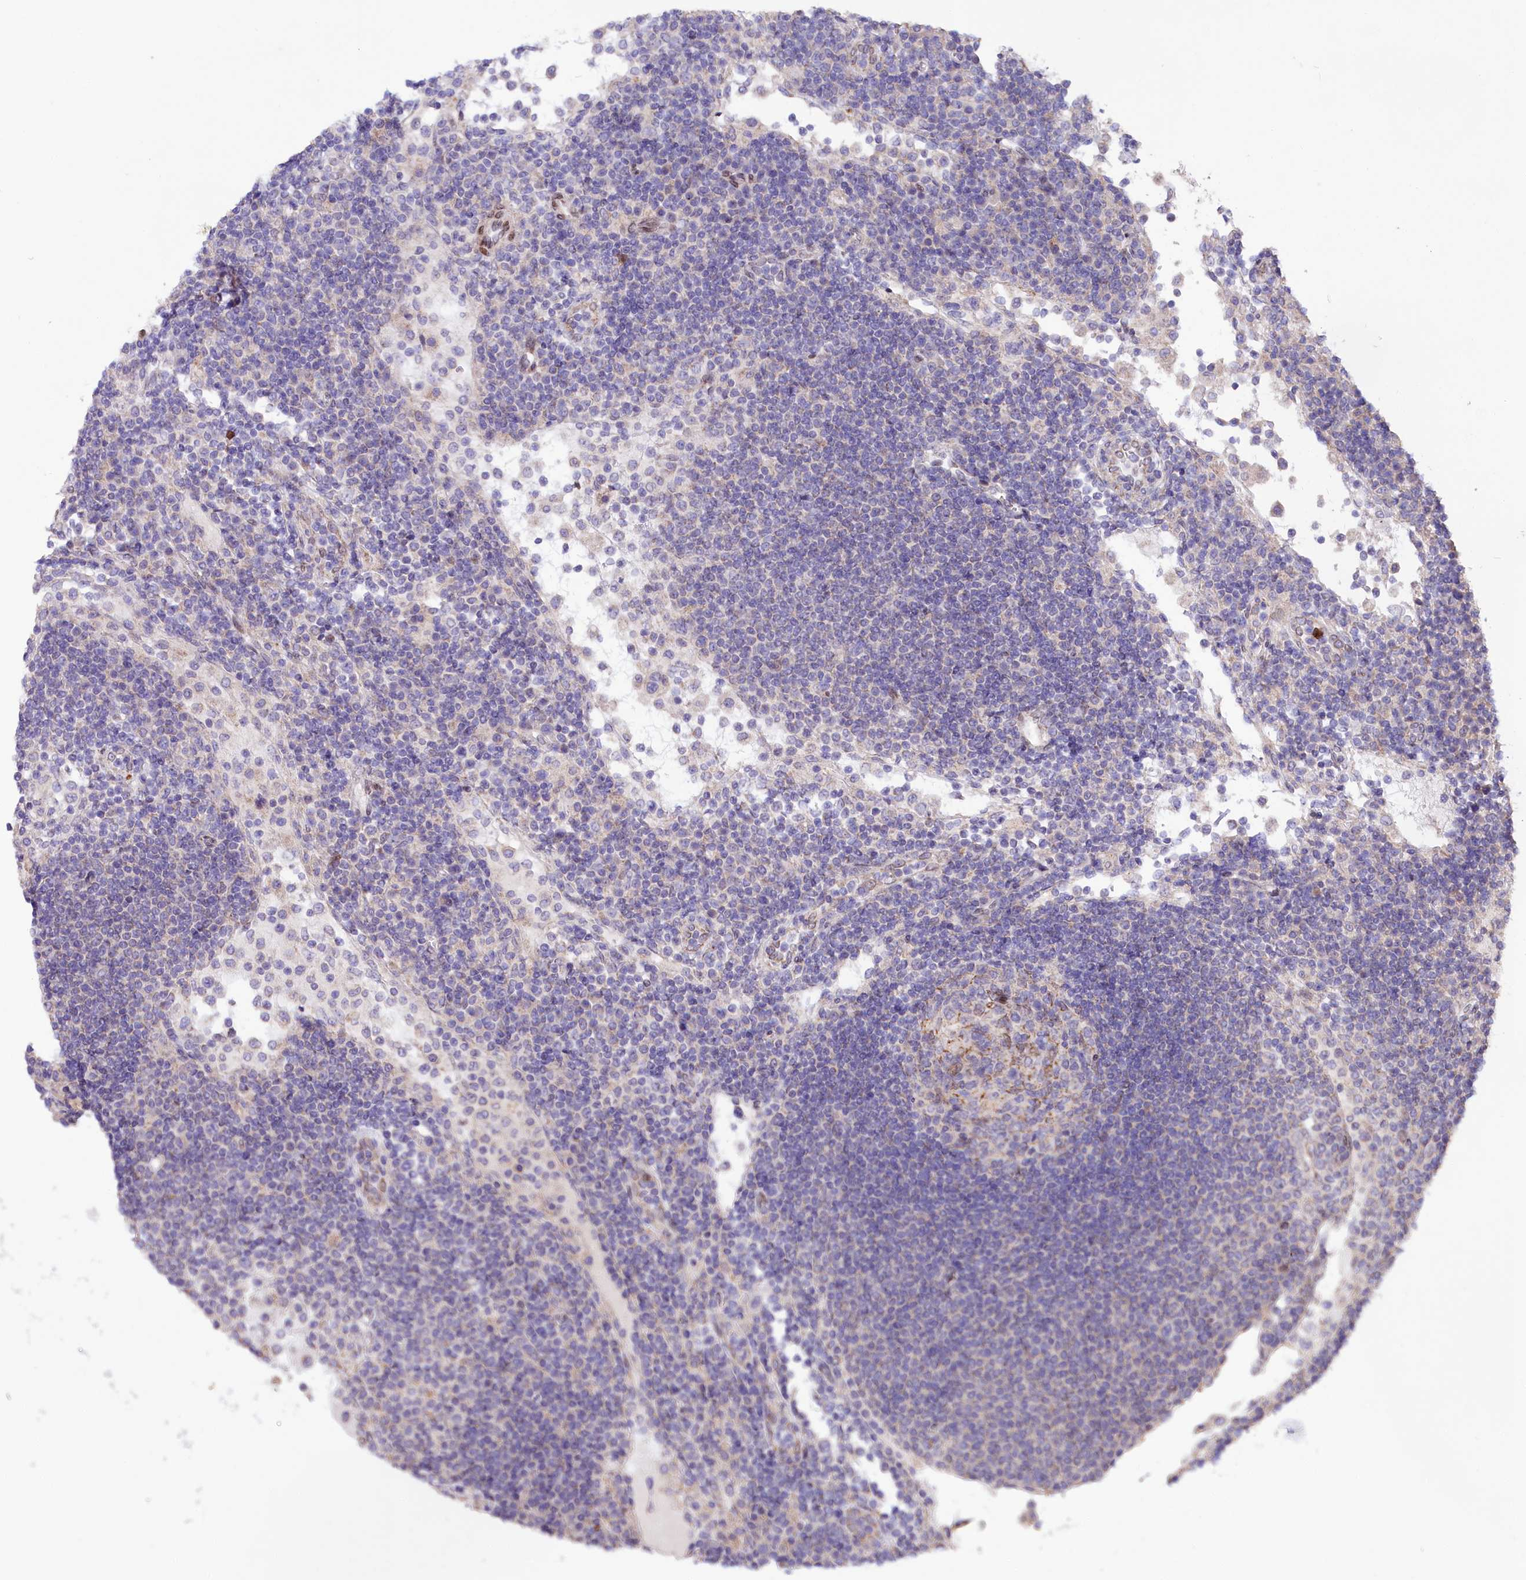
{"staining": {"intensity": "weak", "quantity": "<25%", "location": "cytoplasmic/membranous"}, "tissue": "lymph node", "cell_type": "Germinal center cells", "image_type": "normal", "snomed": [{"axis": "morphology", "description": "Normal tissue, NOS"}, {"axis": "topography", "description": "Lymph node"}], "caption": "The photomicrograph exhibits no staining of germinal center cells in benign lymph node.", "gene": "ZNF226", "patient": {"sex": "female", "age": 53}}